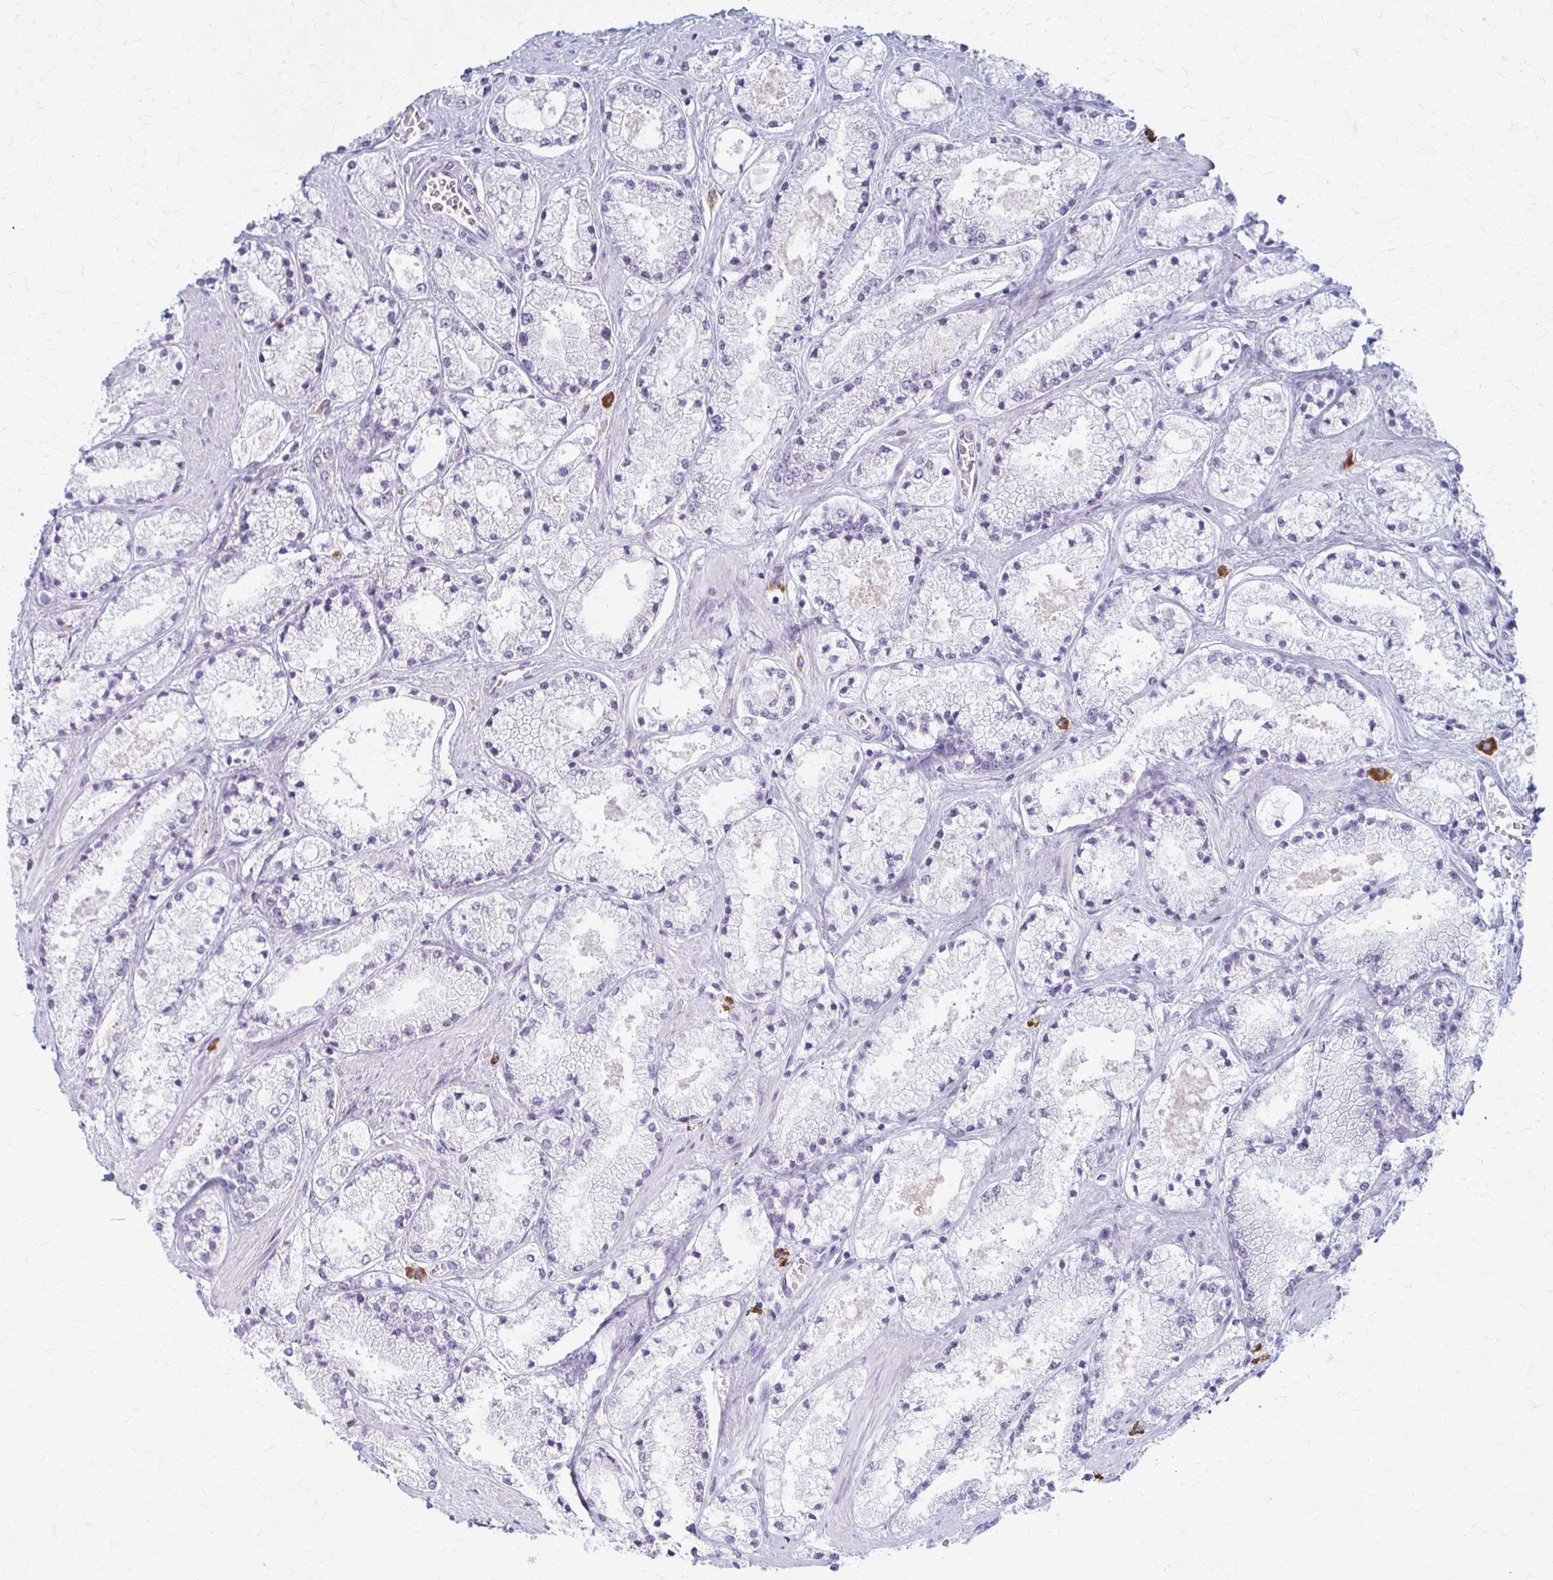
{"staining": {"intensity": "negative", "quantity": "none", "location": "none"}, "tissue": "prostate cancer", "cell_type": "Tumor cells", "image_type": "cancer", "snomed": [{"axis": "morphology", "description": "Adenocarcinoma, High grade"}, {"axis": "topography", "description": "Prostate"}], "caption": "An IHC histopathology image of prostate cancer (adenocarcinoma (high-grade)) is shown. There is no staining in tumor cells of prostate cancer (adenocarcinoma (high-grade)).", "gene": "PRKRA", "patient": {"sex": "male", "age": 63}}